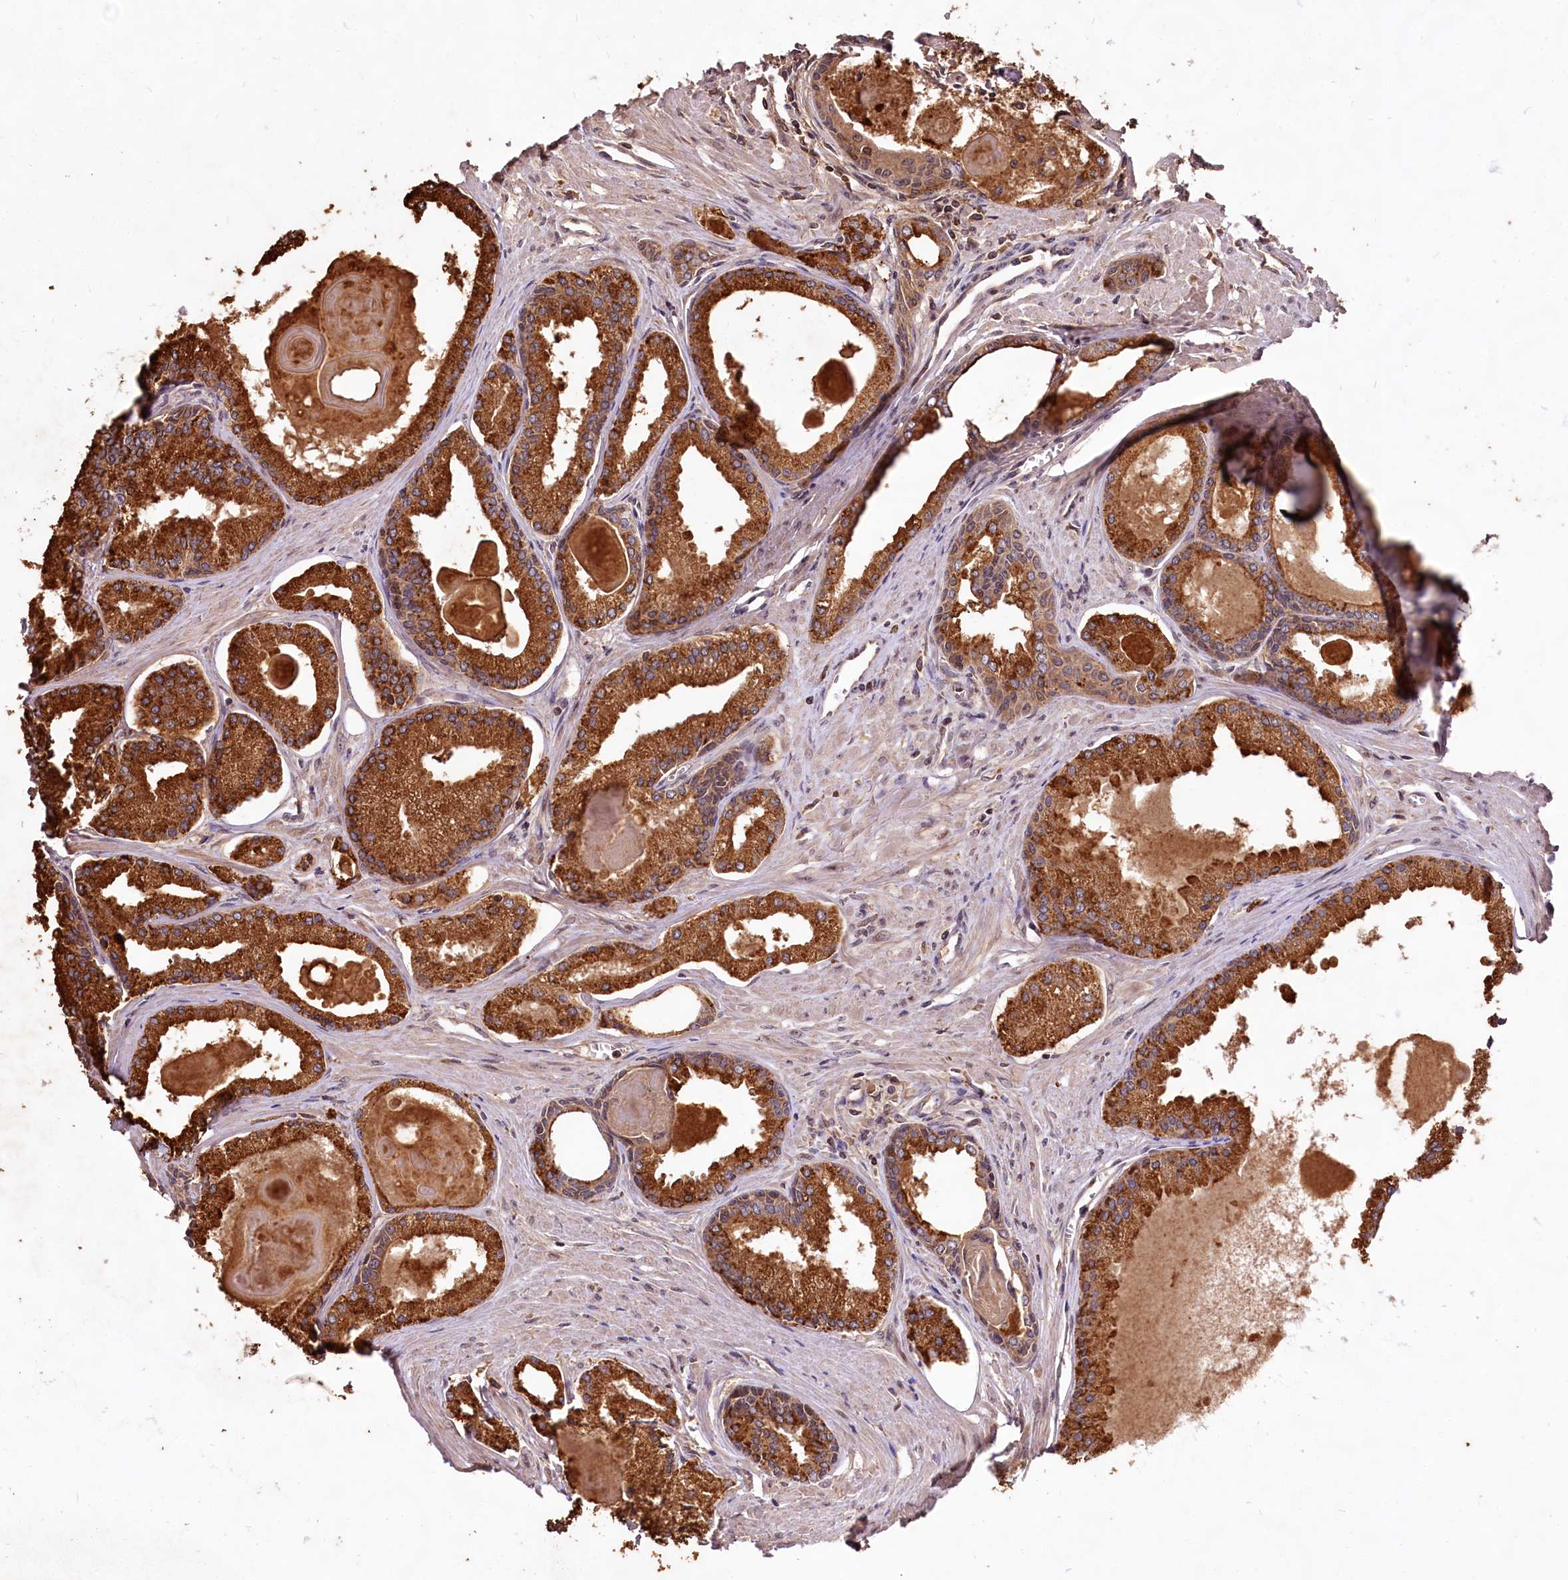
{"staining": {"intensity": "strong", "quantity": ">75%", "location": "cytoplasmic/membranous"}, "tissue": "prostate cancer", "cell_type": "Tumor cells", "image_type": "cancer", "snomed": [{"axis": "morphology", "description": "Adenocarcinoma, High grade"}, {"axis": "topography", "description": "Prostate"}], "caption": "Immunohistochemical staining of prostate cancer (high-grade adenocarcinoma) exhibits high levels of strong cytoplasmic/membranous protein positivity in approximately >75% of tumor cells.", "gene": "RRP8", "patient": {"sex": "male", "age": 68}}